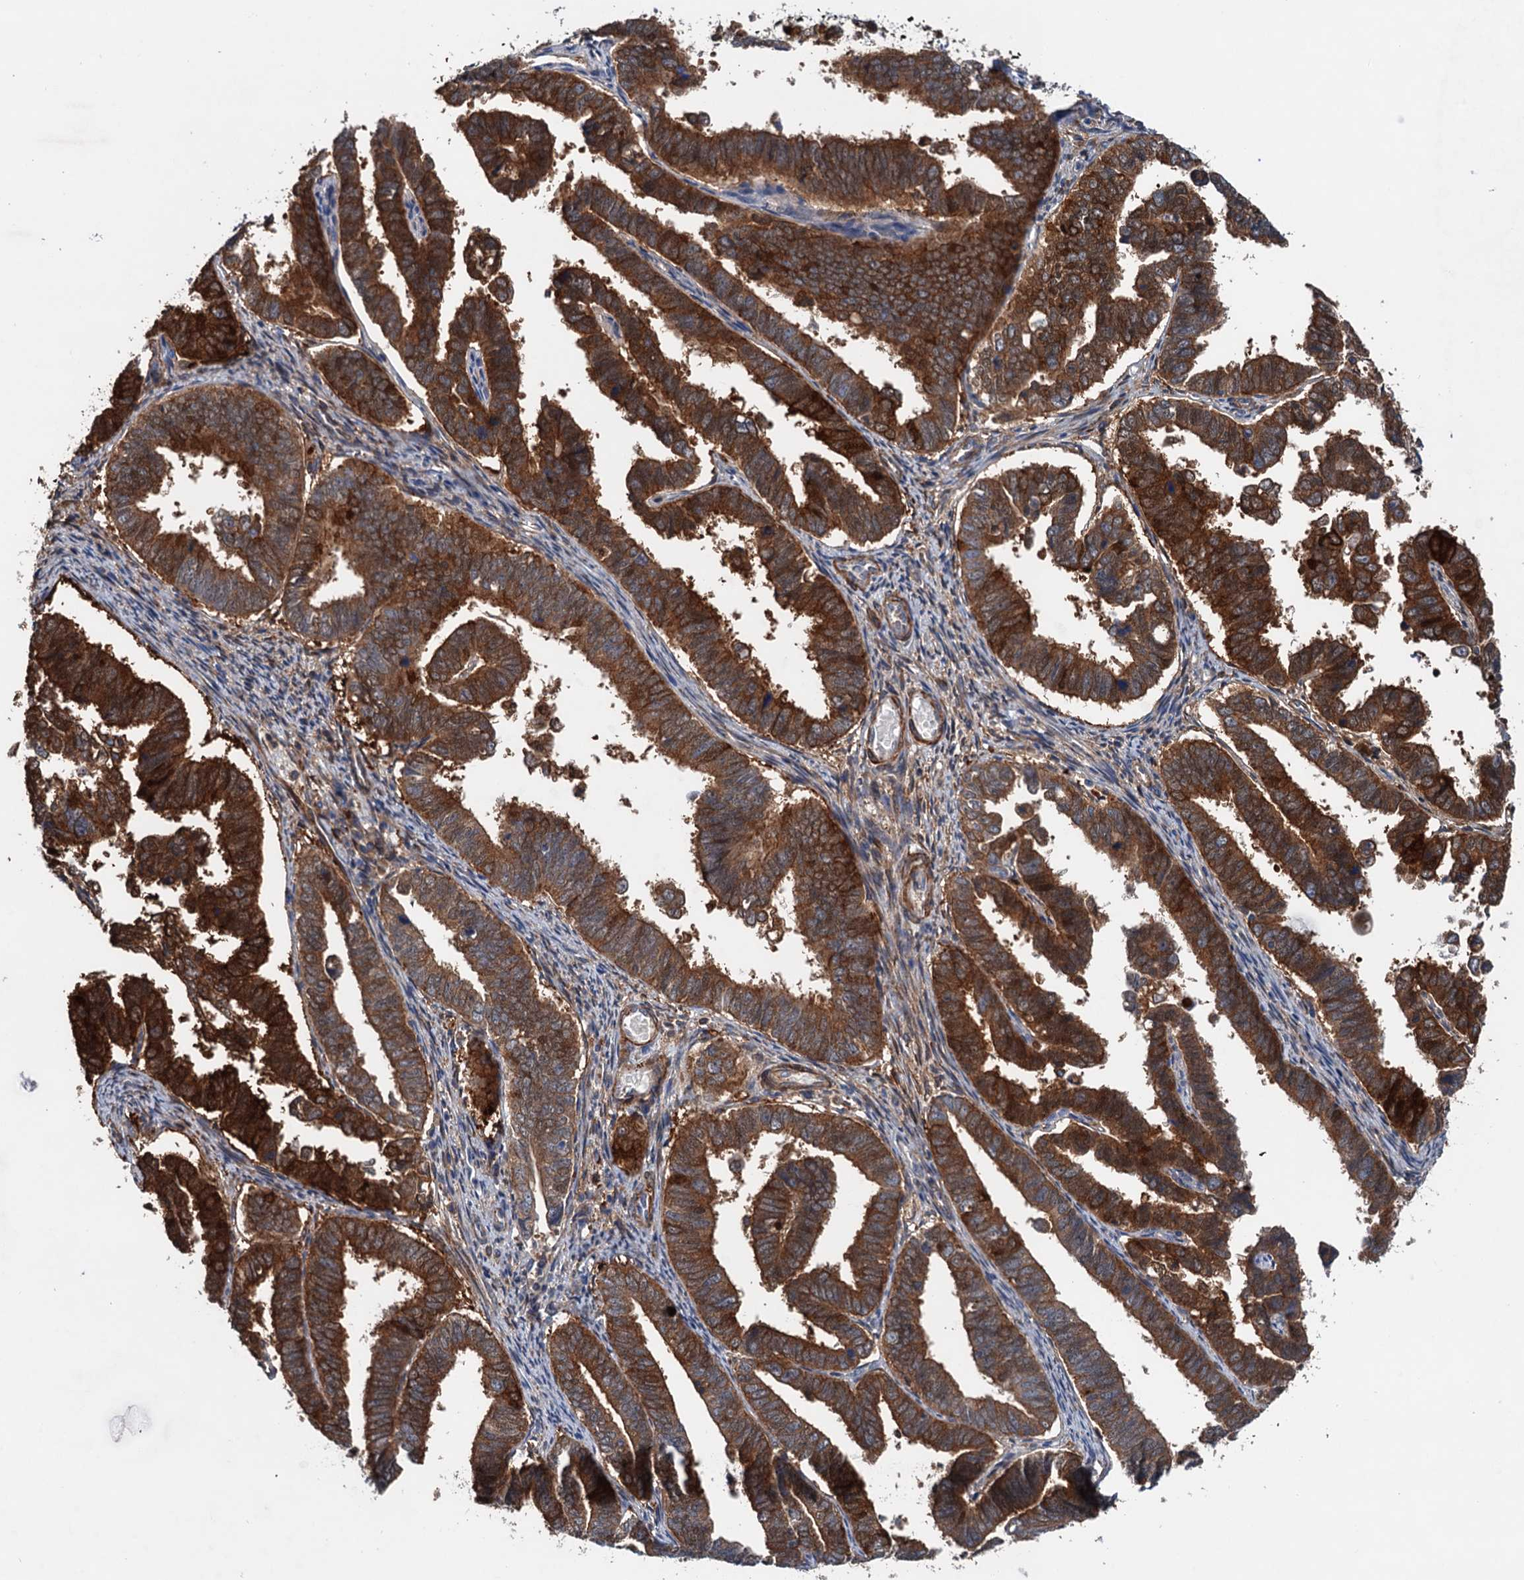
{"staining": {"intensity": "strong", "quantity": ">75%", "location": "cytoplasmic/membranous"}, "tissue": "endometrial cancer", "cell_type": "Tumor cells", "image_type": "cancer", "snomed": [{"axis": "morphology", "description": "Adenocarcinoma, NOS"}, {"axis": "topography", "description": "Endometrium"}], "caption": "Immunohistochemistry image of neoplastic tissue: human endometrial cancer stained using IHC shows high levels of strong protein expression localized specifically in the cytoplasmic/membranous of tumor cells, appearing as a cytoplasmic/membranous brown color.", "gene": "CSTPP1", "patient": {"sex": "female", "age": 75}}